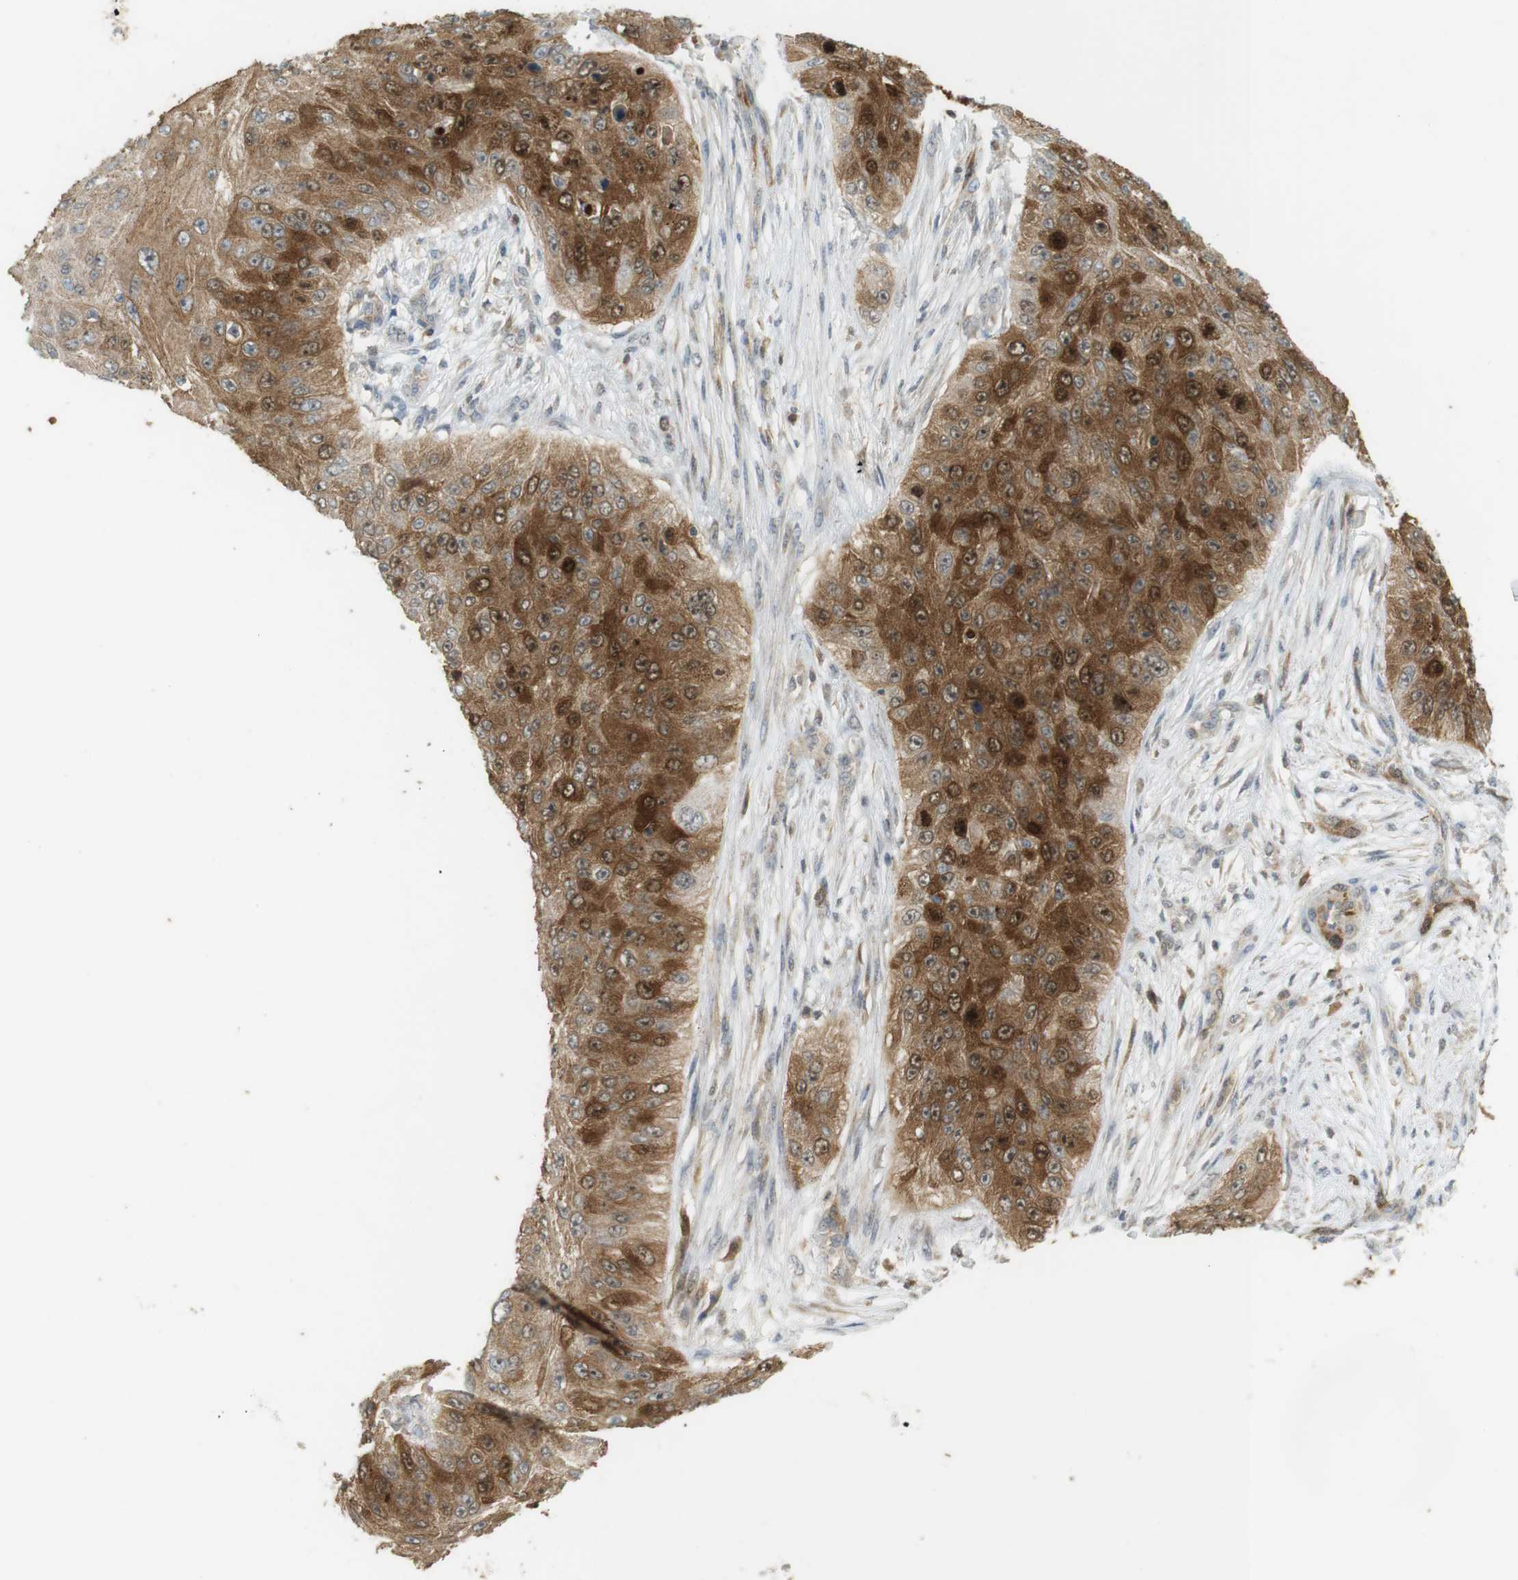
{"staining": {"intensity": "strong", "quantity": "25%-75%", "location": "cytoplasmic/membranous"}, "tissue": "skin cancer", "cell_type": "Tumor cells", "image_type": "cancer", "snomed": [{"axis": "morphology", "description": "Squamous cell carcinoma, NOS"}, {"axis": "topography", "description": "Skin"}], "caption": "DAB (3,3'-diaminobenzidine) immunohistochemical staining of squamous cell carcinoma (skin) displays strong cytoplasmic/membranous protein staining in approximately 25%-75% of tumor cells.", "gene": "TTK", "patient": {"sex": "female", "age": 80}}